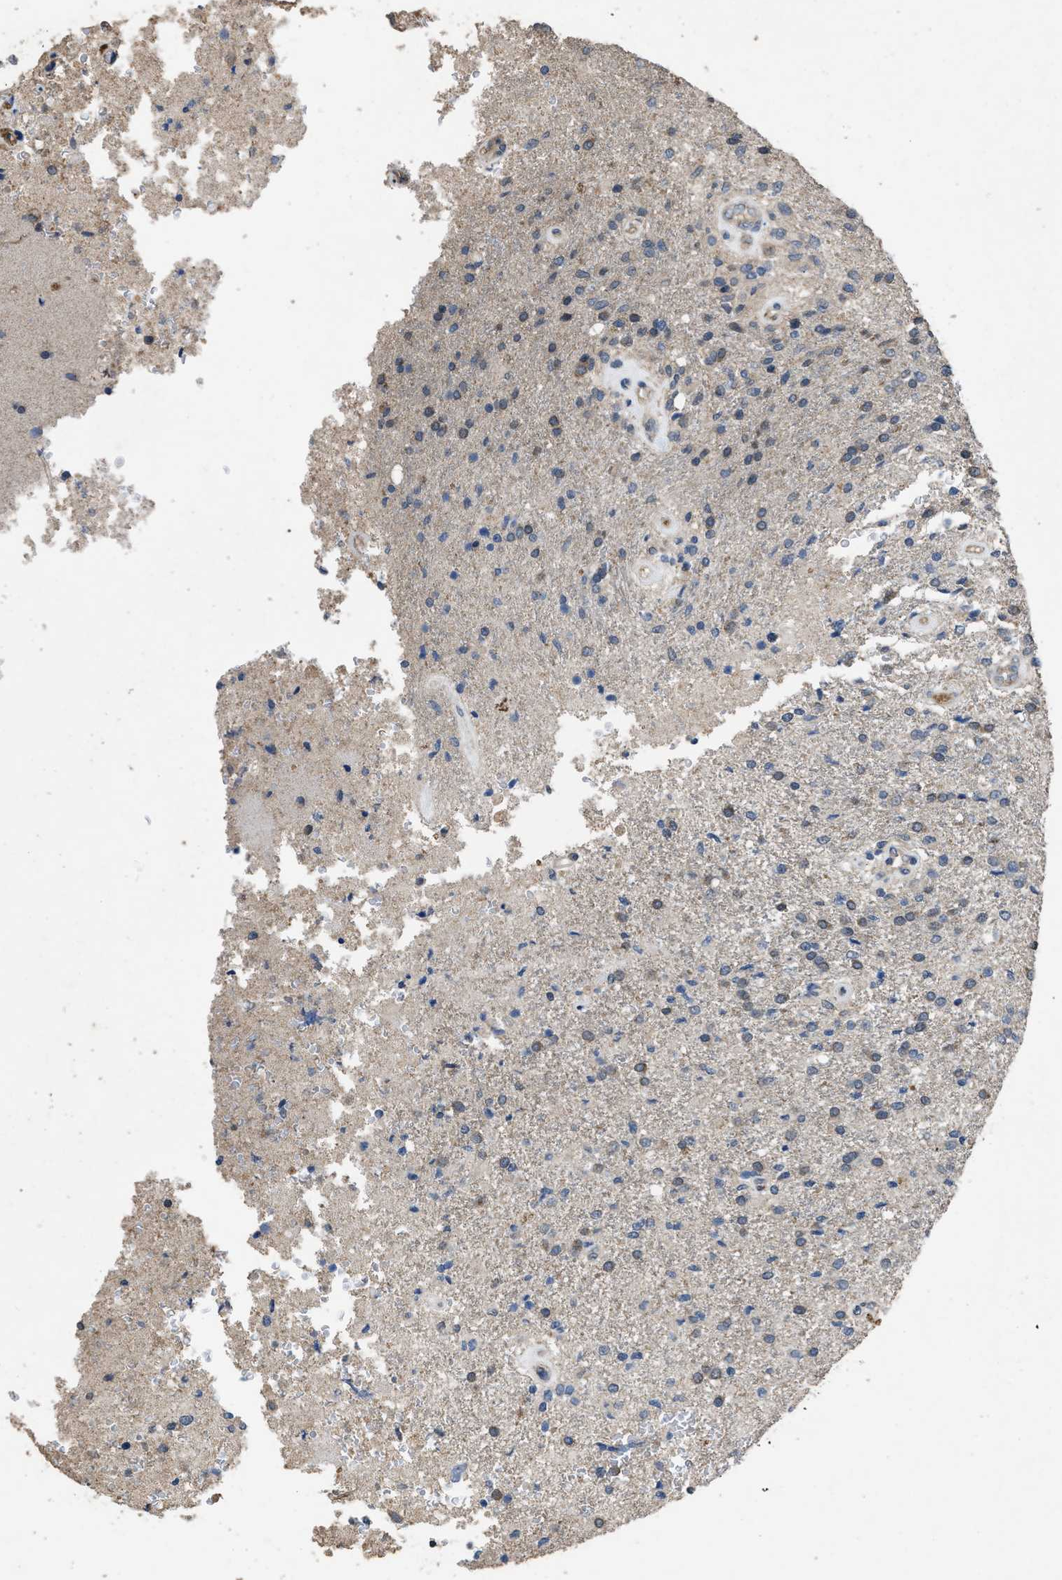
{"staining": {"intensity": "moderate", "quantity": "25%-75%", "location": "cytoplasmic/membranous"}, "tissue": "glioma", "cell_type": "Tumor cells", "image_type": "cancer", "snomed": [{"axis": "morphology", "description": "Normal tissue, NOS"}, {"axis": "morphology", "description": "Glioma, malignant, High grade"}, {"axis": "topography", "description": "Cerebral cortex"}], "caption": "The photomicrograph reveals staining of malignant glioma (high-grade), revealing moderate cytoplasmic/membranous protein positivity (brown color) within tumor cells.", "gene": "ARL6", "patient": {"sex": "male", "age": 77}}